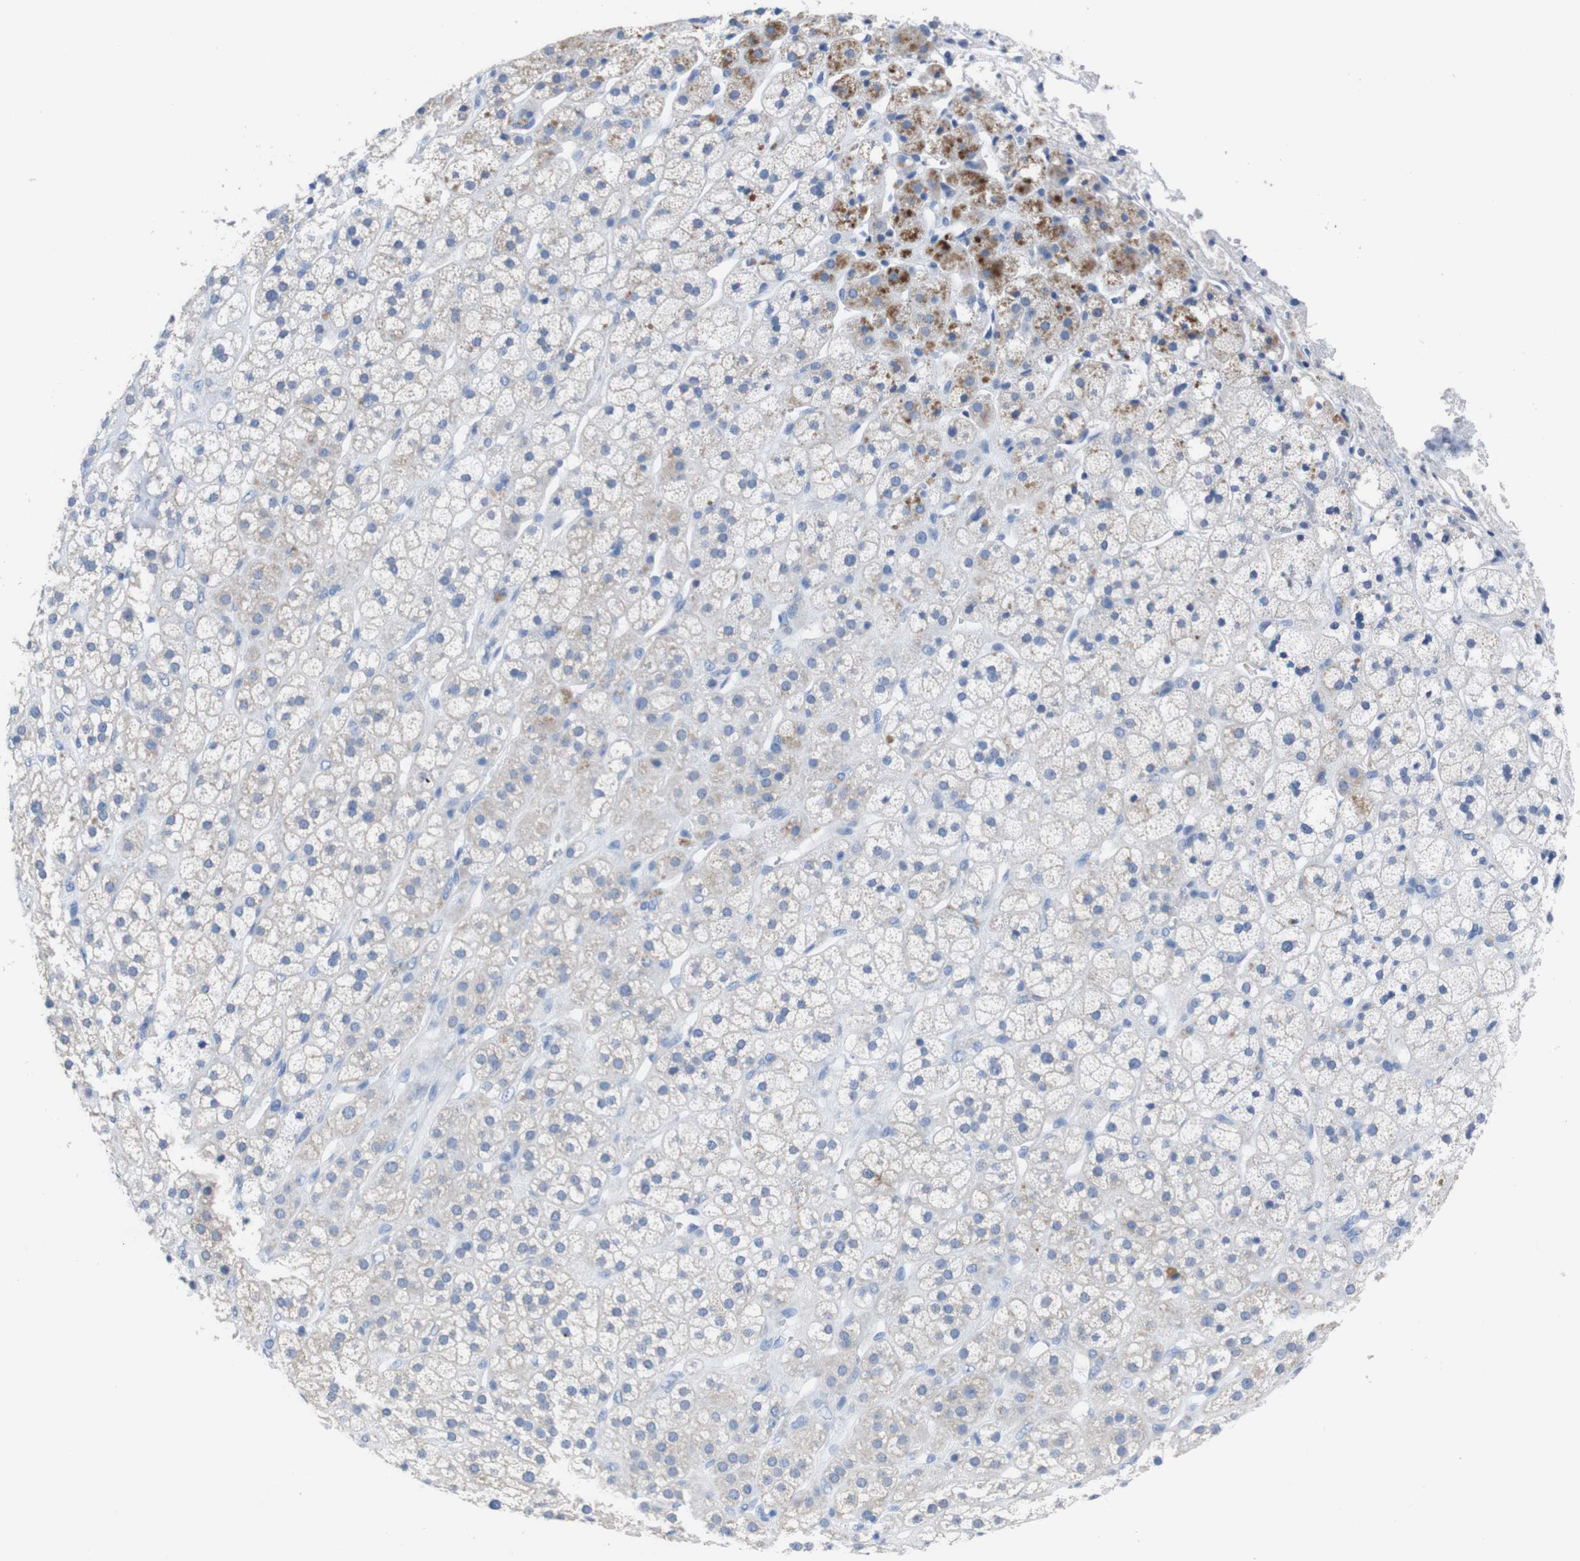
{"staining": {"intensity": "moderate", "quantity": "<25%", "location": "cytoplasmic/membranous"}, "tissue": "adrenal gland", "cell_type": "Glandular cells", "image_type": "normal", "snomed": [{"axis": "morphology", "description": "Normal tissue, NOS"}, {"axis": "topography", "description": "Adrenal gland"}], "caption": "Glandular cells display moderate cytoplasmic/membranous staining in about <25% of cells in normal adrenal gland.", "gene": "GJB2", "patient": {"sex": "male", "age": 56}}